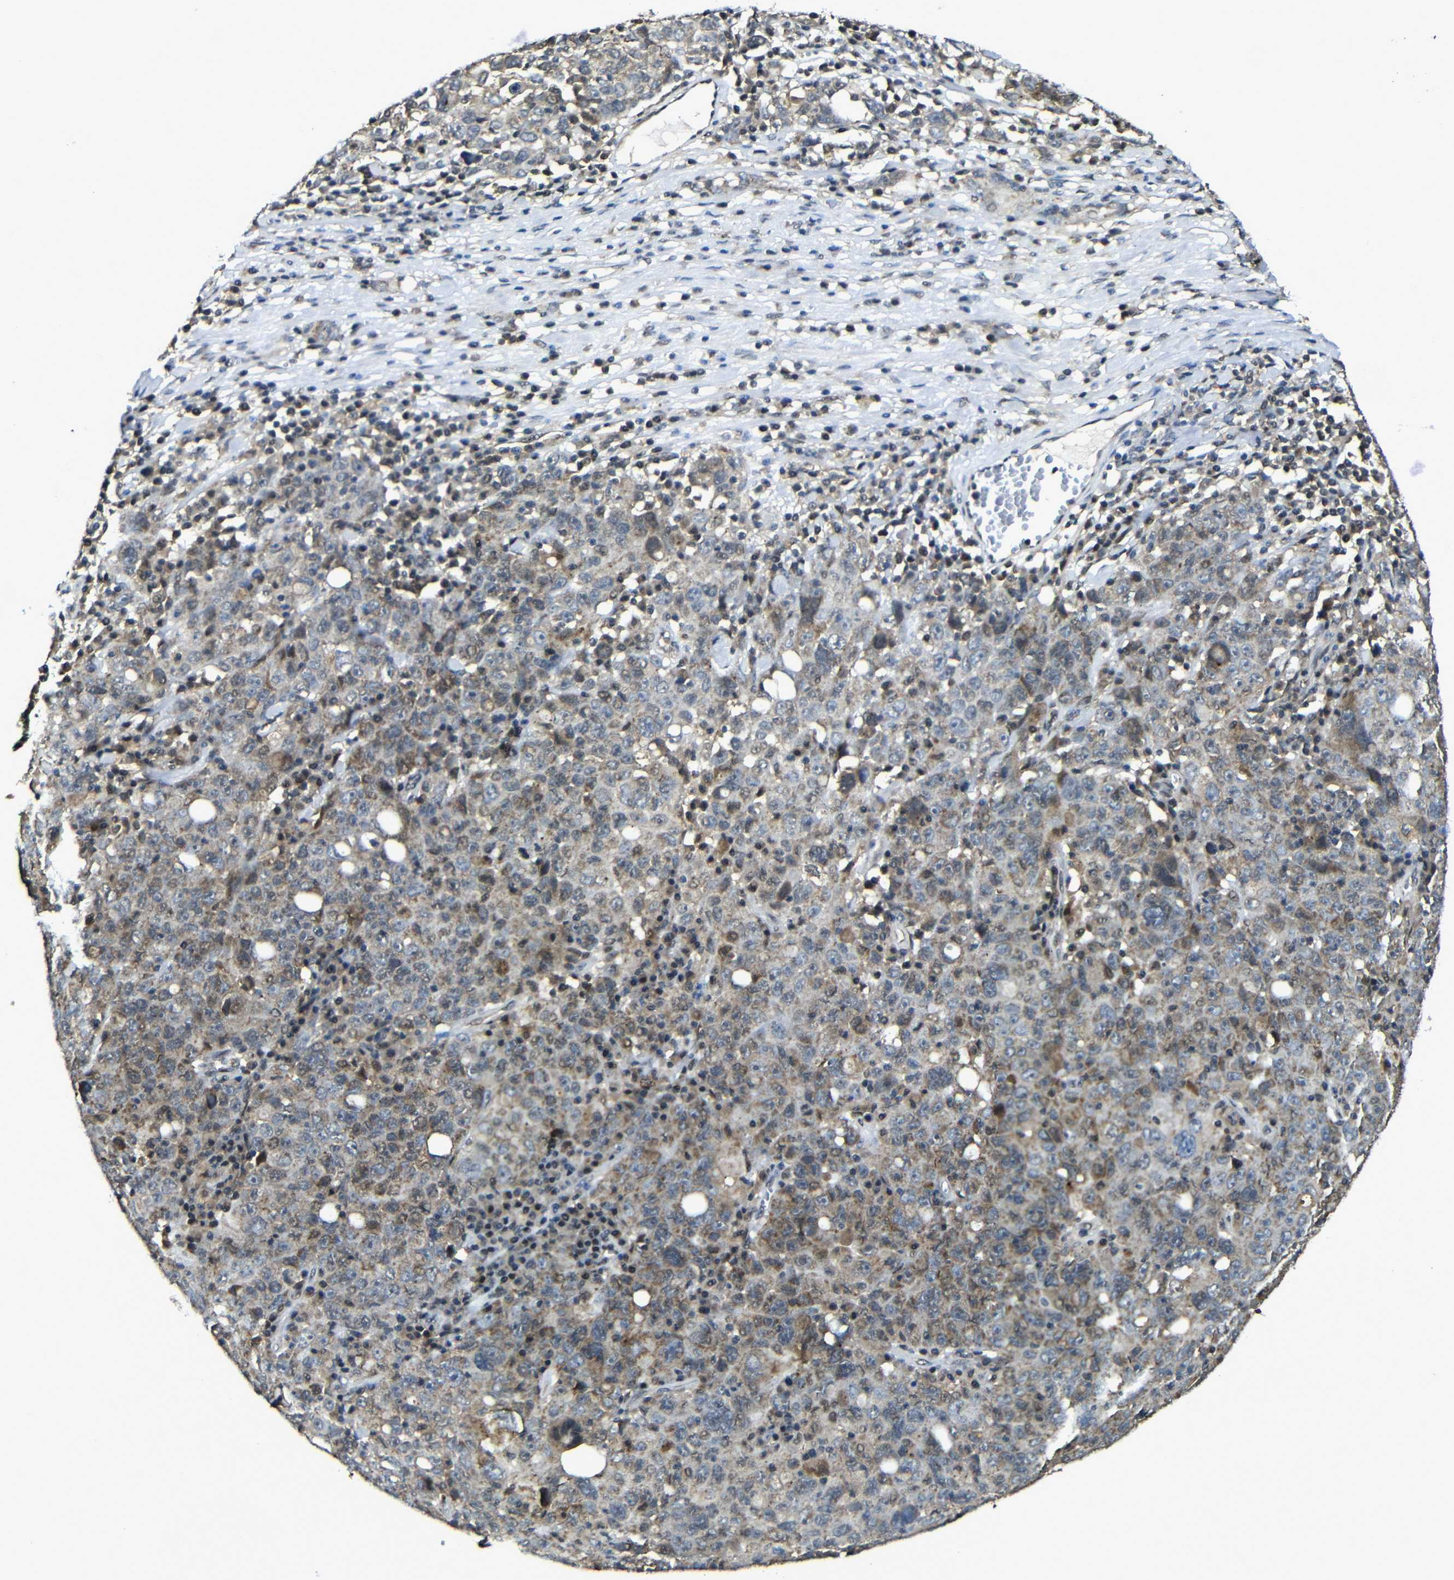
{"staining": {"intensity": "moderate", "quantity": "25%-75%", "location": "cytoplasmic/membranous"}, "tissue": "ovarian cancer", "cell_type": "Tumor cells", "image_type": "cancer", "snomed": [{"axis": "morphology", "description": "Carcinoma, endometroid"}, {"axis": "topography", "description": "Ovary"}], "caption": "IHC histopathology image of neoplastic tissue: ovarian cancer (endometroid carcinoma) stained using IHC reveals medium levels of moderate protein expression localized specifically in the cytoplasmic/membranous of tumor cells, appearing as a cytoplasmic/membranous brown color.", "gene": "FAM172A", "patient": {"sex": "female", "age": 62}}